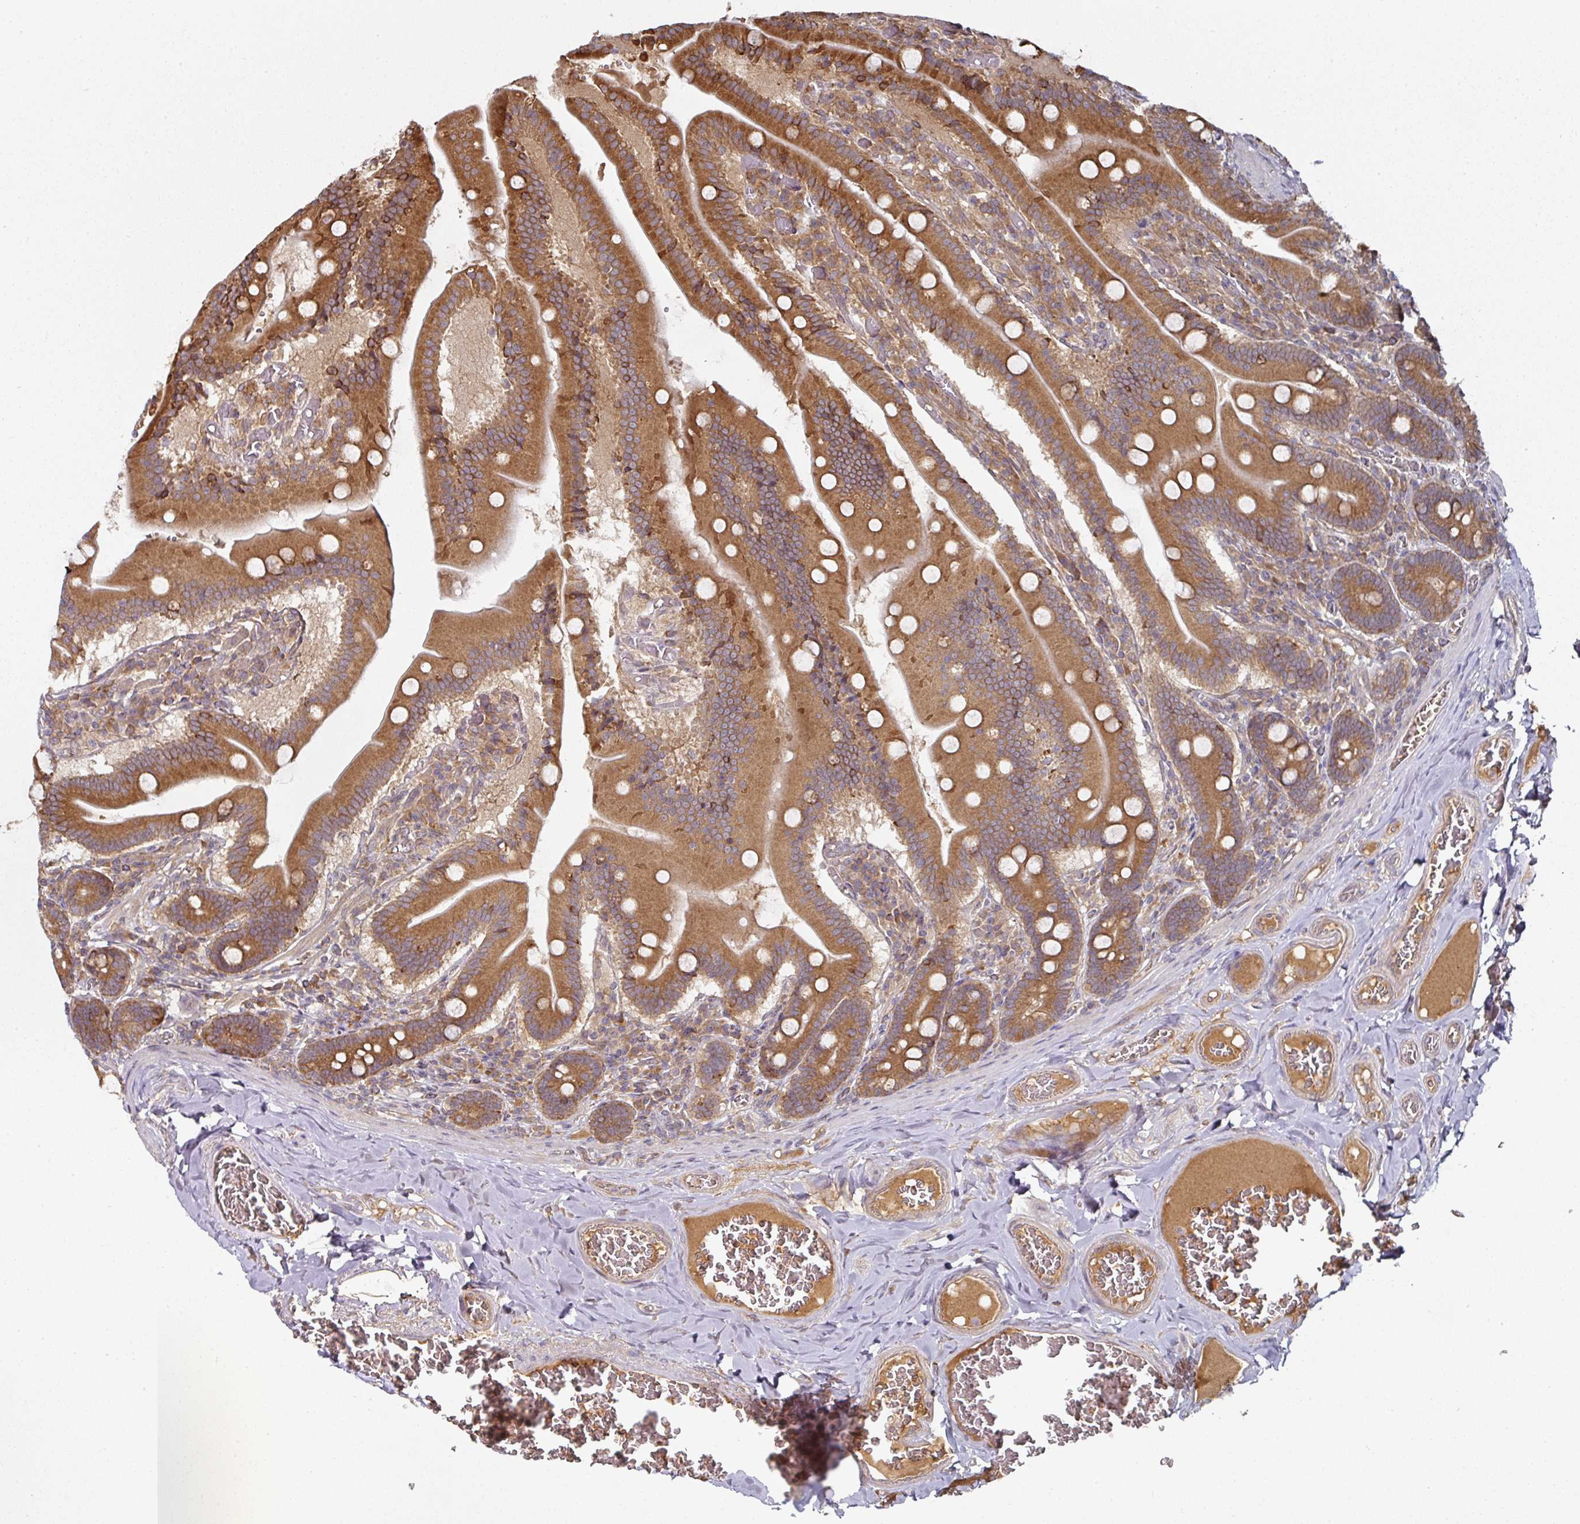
{"staining": {"intensity": "strong", "quantity": ">75%", "location": "cytoplasmic/membranous"}, "tissue": "duodenum", "cell_type": "Glandular cells", "image_type": "normal", "snomed": [{"axis": "morphology", "description": "Normal tissue, NOS"}, {"axis": "topography", "description": "Duodenum"}], "caption": "Normal duodenum reveals strong cytoplasmic/membranous expression in about >75% of glandular cells, visualized by immunohistochemistry. Using DAB (brown) and hematoxylin (blue) stains, captured at high magnification using brightfield microscopy.", "gene": "CEP95", "patient": {"sex": "female", "age": 62}}